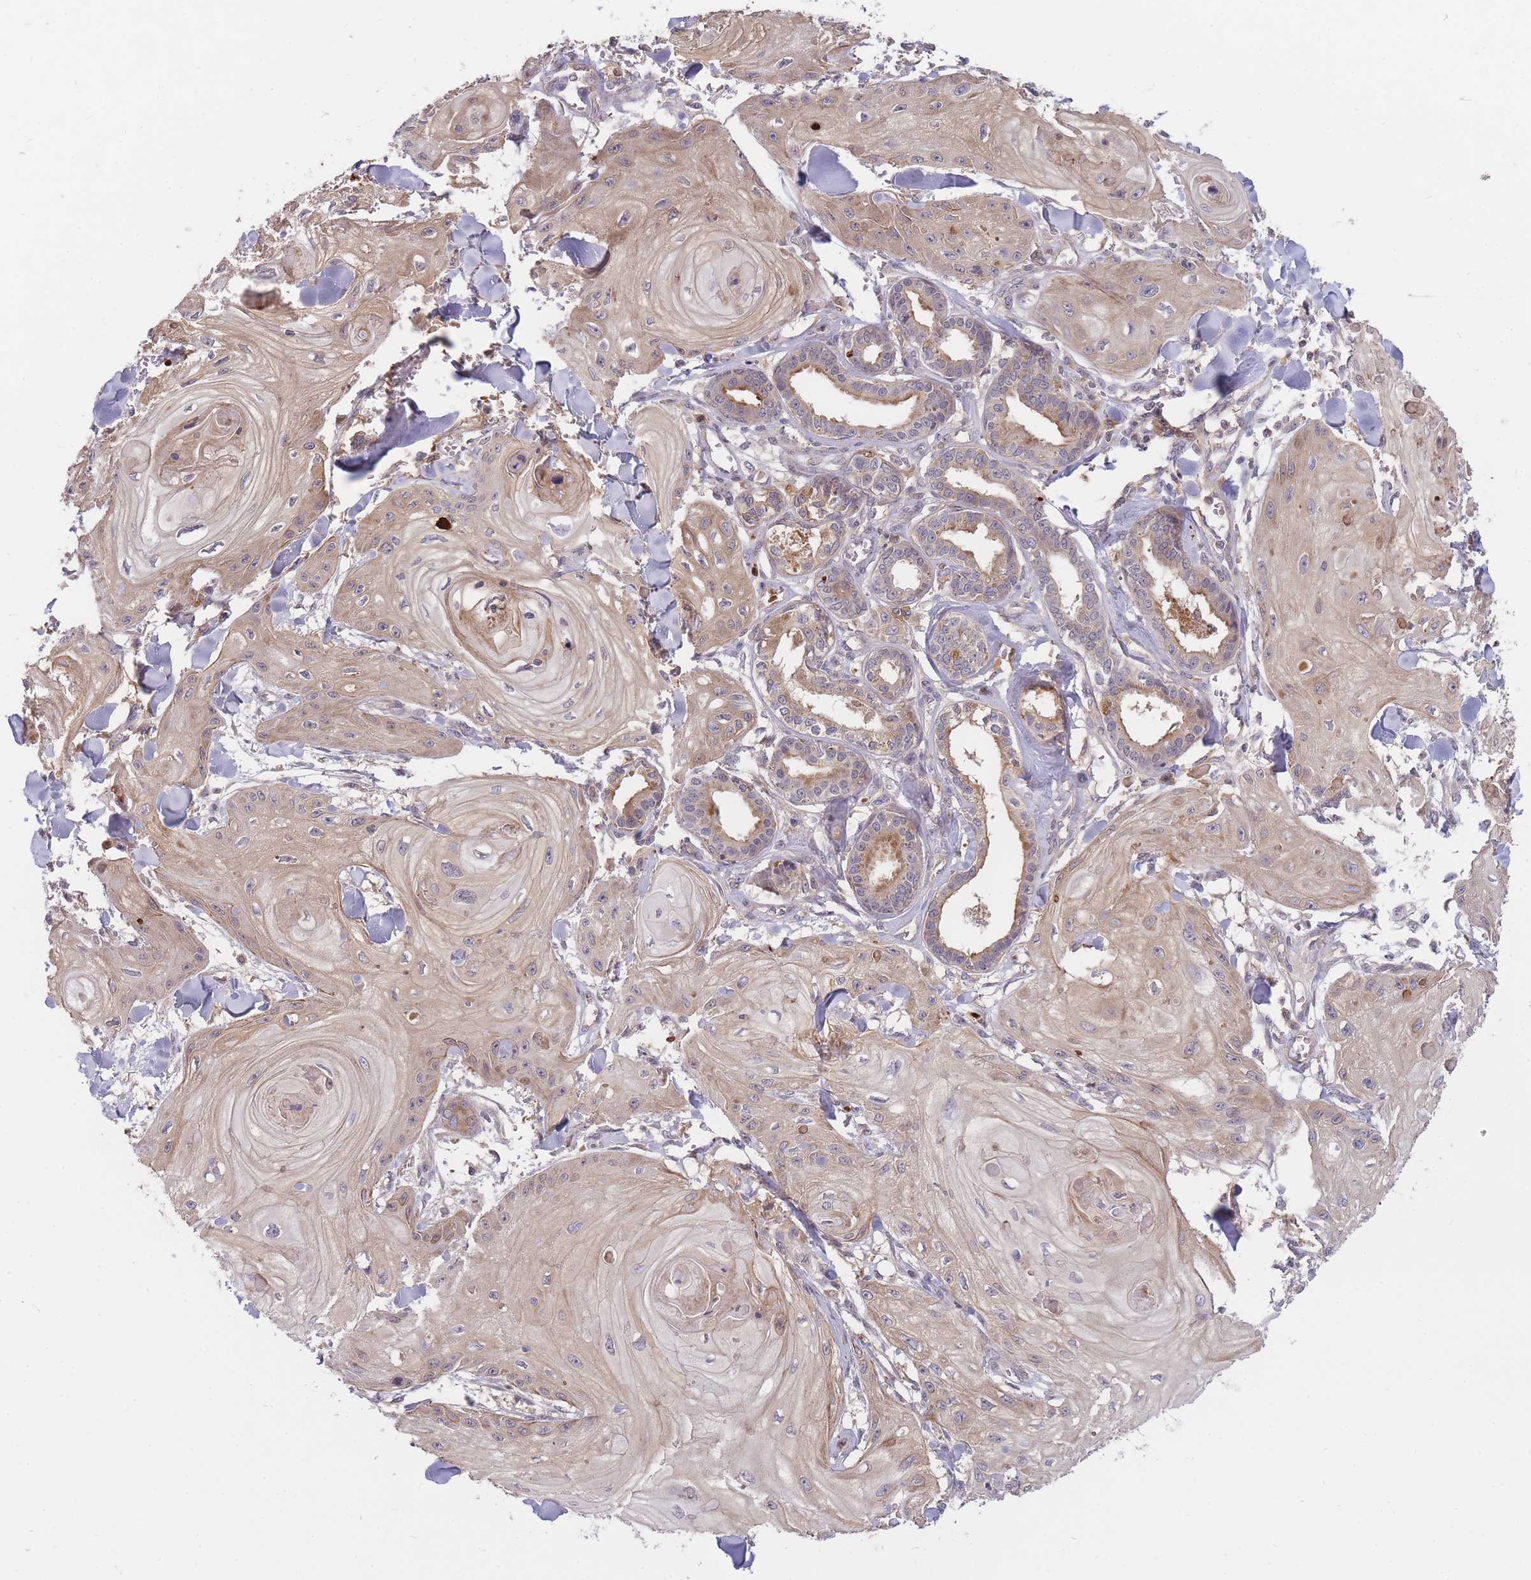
{"staining": {"intensity": "weak", "quantity": ">75%", "location": "cytoplasmic/membranous"}, "tissue": "skin cancer", "cell_type": "Tumor cells", "image_type": "cancer", "snomed": [{"axis": "morphology", "description": "Squamous cell carcinoma, NOS"}, {"axis": "topography", "description": "Skin"}], "caption": "Skin cancer (squamous cell carcinoma) was stained to show a protein in brown. There is low levels of weak cytoplasmic/membranous expression in about >75% of tumor cells. Using DAB (brown) and hematoxylin (blue) stains, captured at high magnification using brightfield microscopy.", "gene": "RALGDS", "patient": {"sex": "male", "age": 74}}